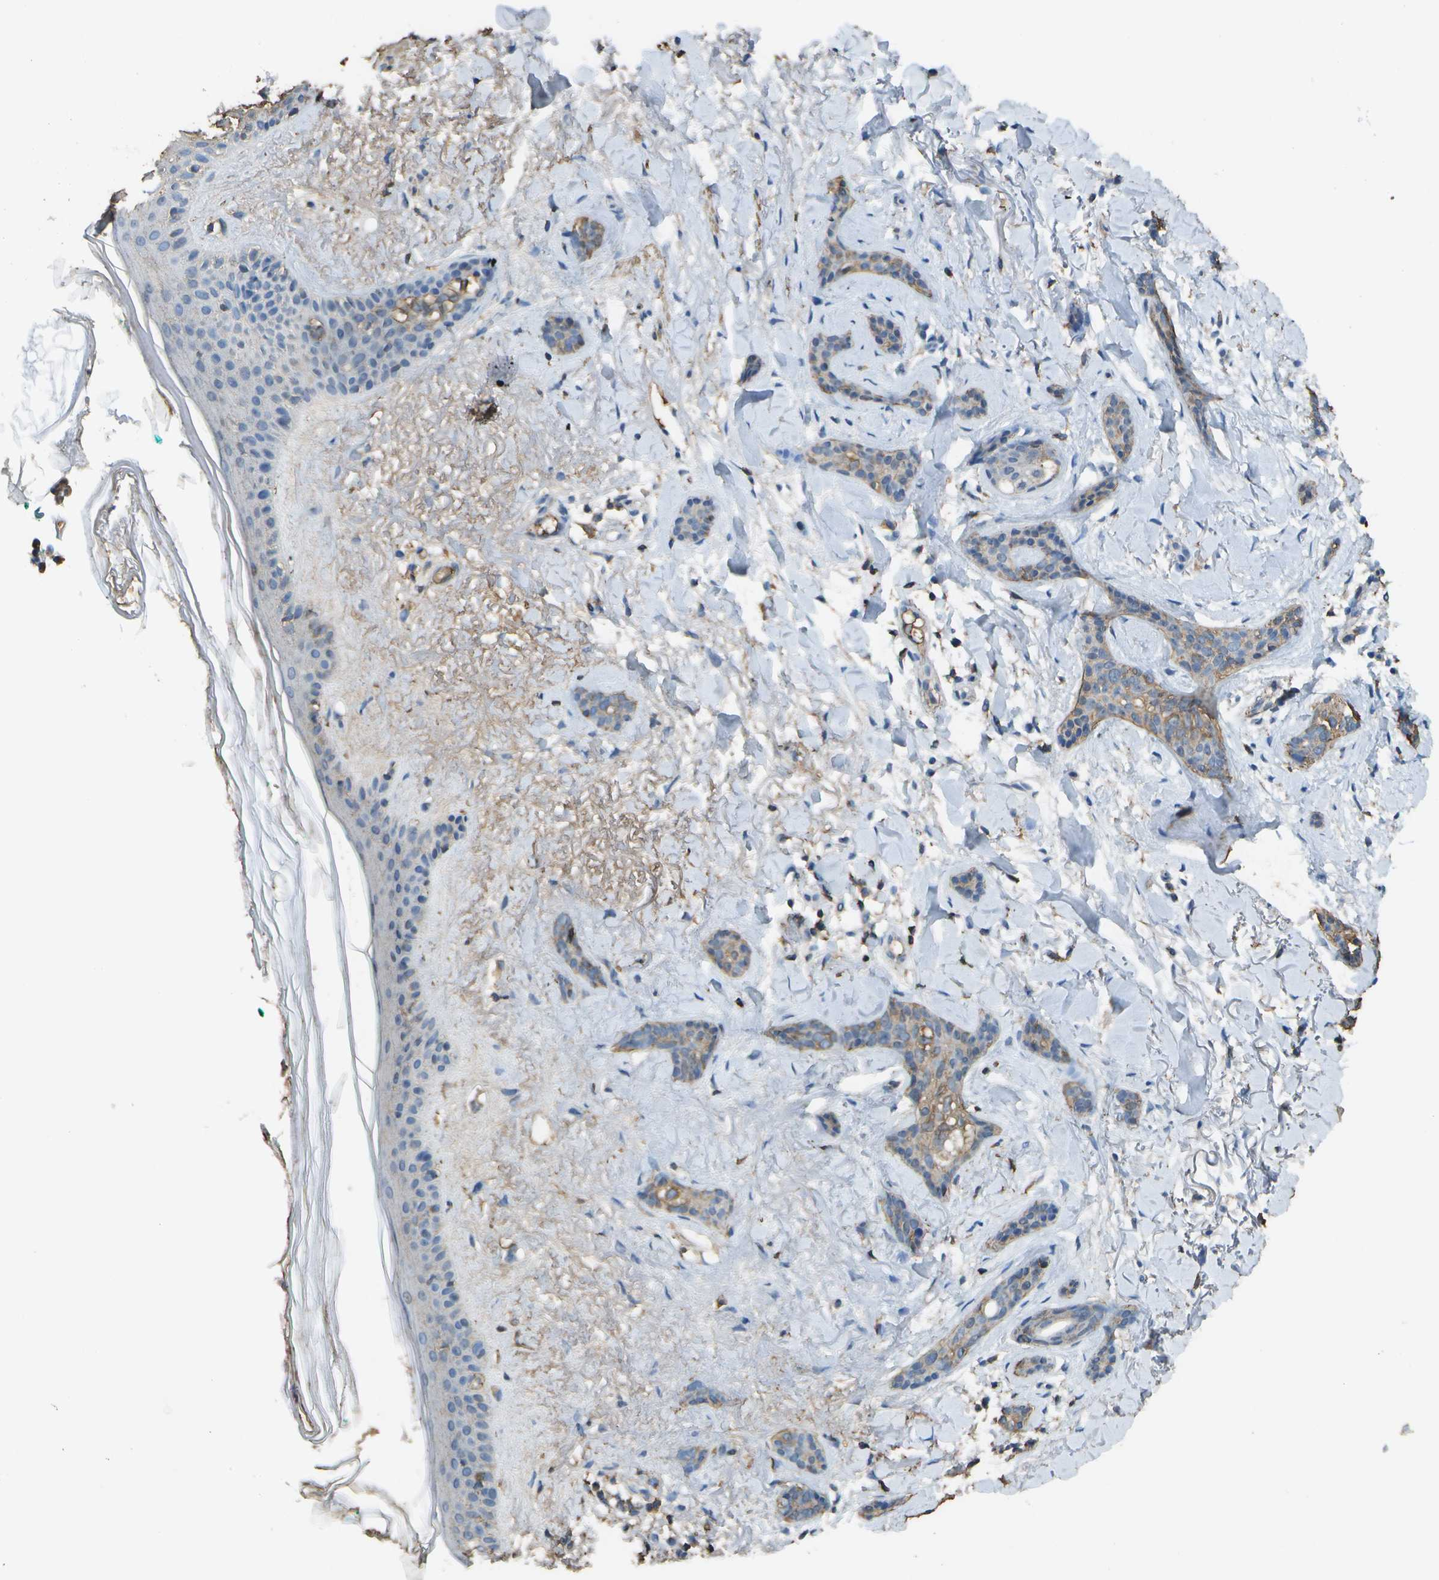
{"staining": {"intensity": "weak", "quantity": "25%-75%", "location": "cytoplasmic/membranous"}, "tissue": "skin cancer", "cell_type": "Tumor cells", "image_type": "cancer", "snomed": [{"axis": "morphology", "description": "Basal cell carcinoma"}, {"axis": "morphology", "description": "Adnexal tumor, benign"}, {"axis": "topography", "description": "Skin"}], "caption": "This is an image of IHC staining of benign adnexal tumor (skin), which shows weak positivity in the cytoplasmic/membranous of tumor cells.", "gene": "CYP4F11", "patient": {"sex": "female", "age": 42}}